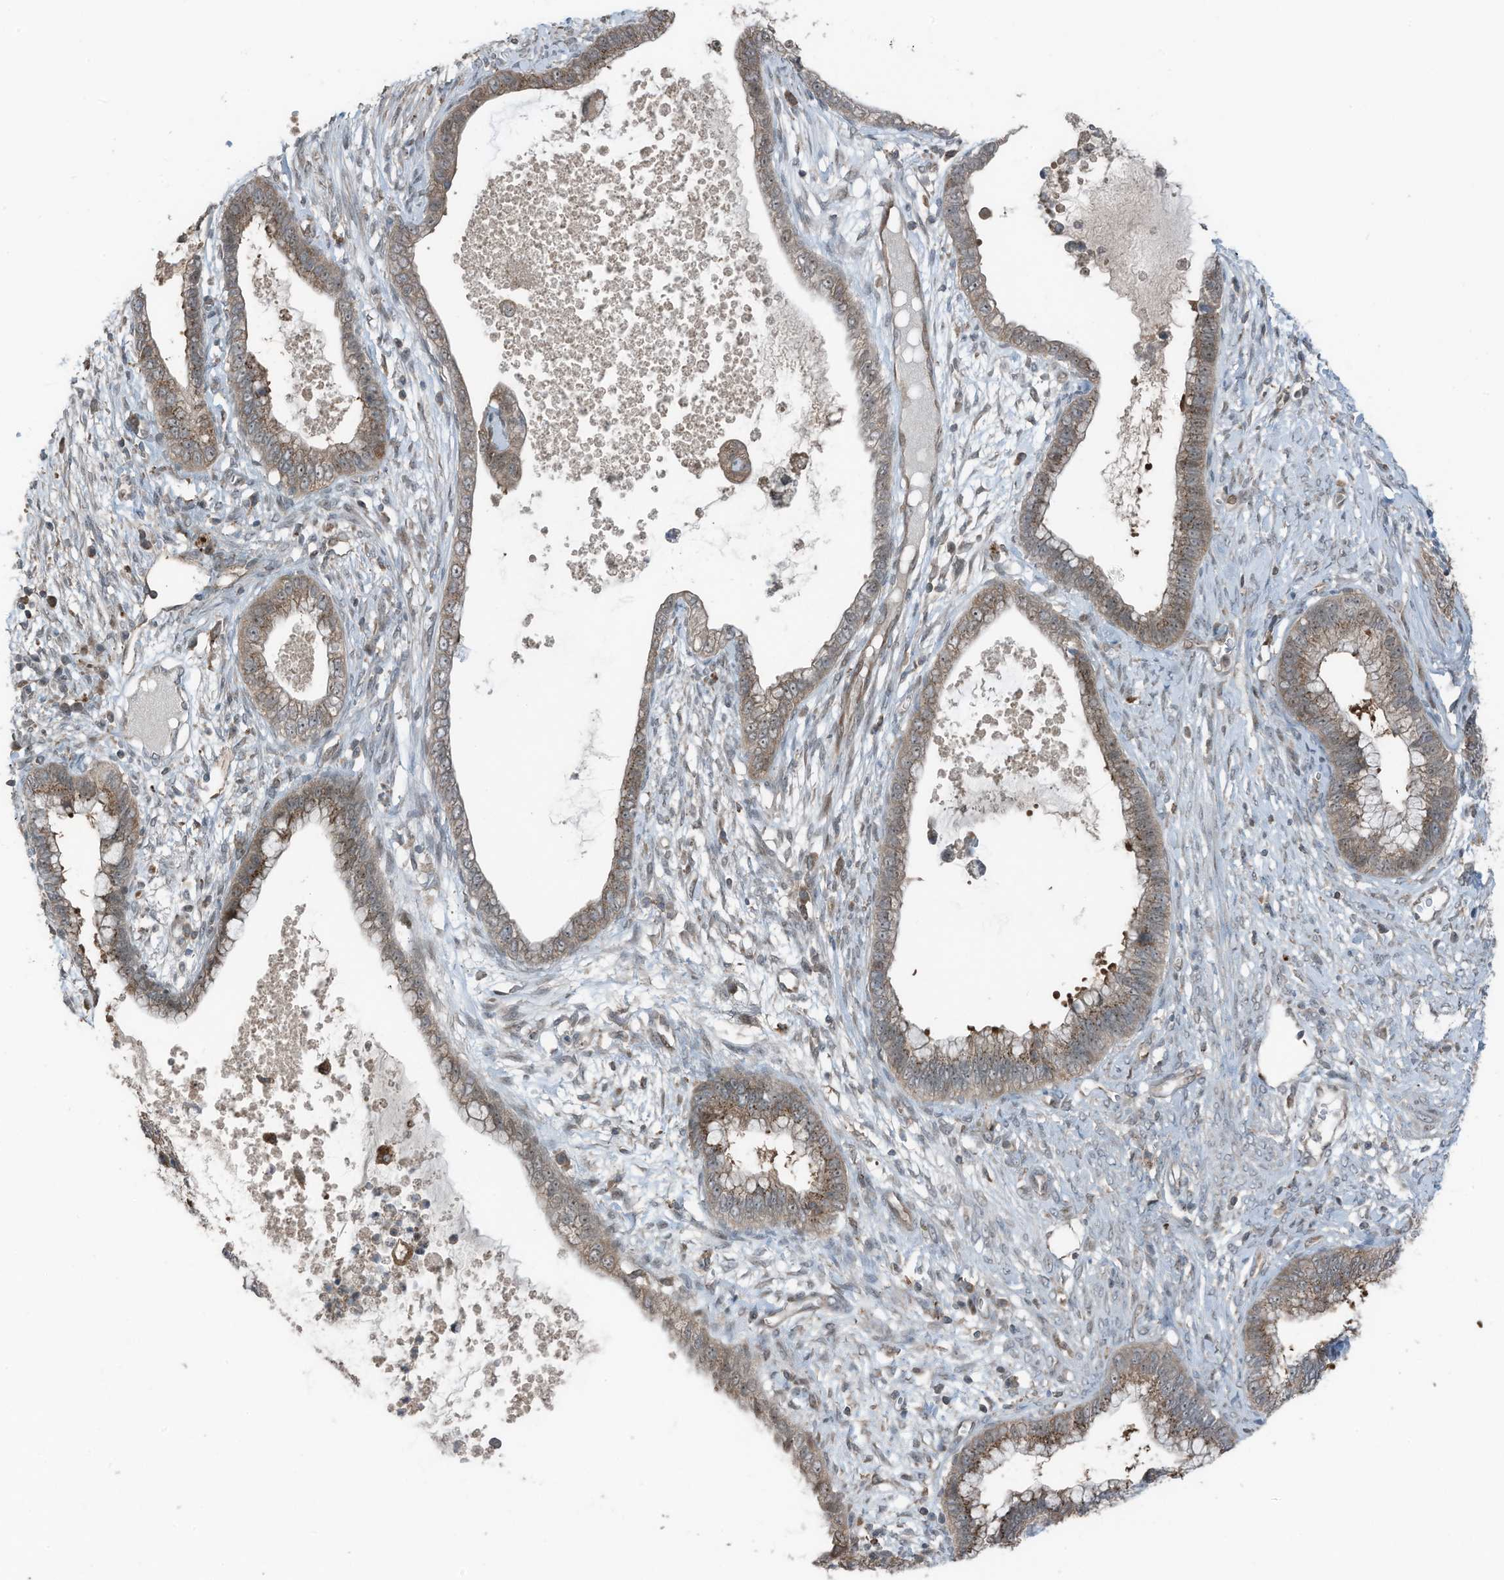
{"staining": {"intensity": "moderate", "quantity": ">75%", "location": "cytoplasmic/membranous,nuclear"}, "tissue": "cervical cancer", "cell_type": "Tumor cells", "image_type": "cancer", "snomed": [{"axis": "morphology", "description": "Adenocarcinoma, NOS"}, {"axis": "topography", "description": "Cervix"}], "caption": "IHC histopathology image of neoplastic tissue: cervical cancer stained using immunohistochemistry (IHC) exhibits medium levels of moderate protein expression localized specifically in the cytoplasmic/membranous and nuclear of tumor cells, appearing as a cytoplasmic/membranous and nuclear brown color.", "gene": "TXNDC9", "patient": {"sex": "female", "age": 44}}